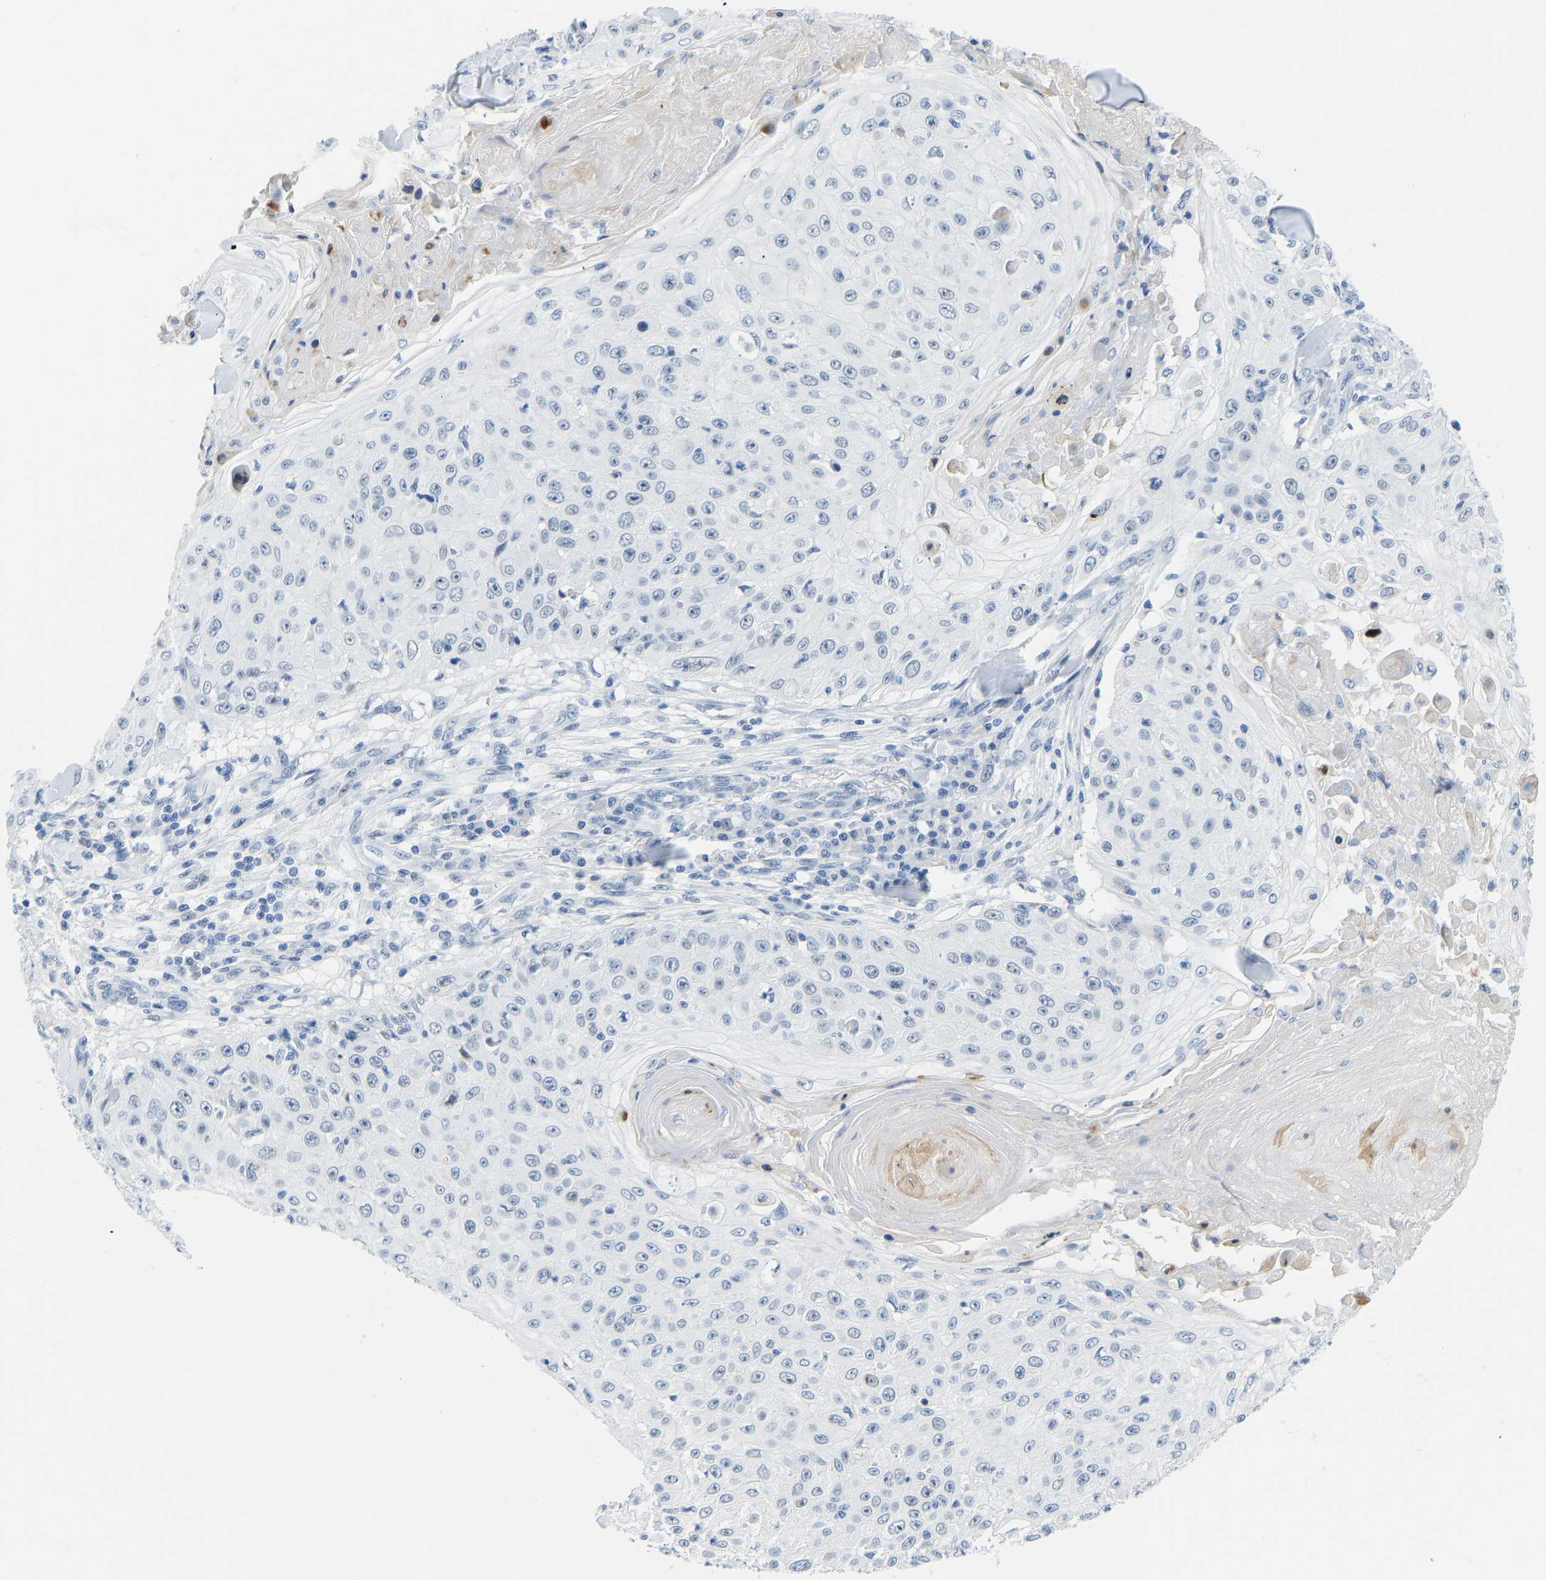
{"staining": {"intensity": "negative", "quantity": "none", "location": "none"}, "tissue": "skin cancer", "cell_type": "Tumor cells", "image_type": "cancer", "snomed": [{"axis": "morphology", "description": "Squamous cell carcinoma, NOS"}, {"axis": "topography", "description": "Skin"}], "caption": "Photomicrograph shows no protein staining in tumor cells of skin squamous cell carcinoma tissue. (DAB (3,3'-diaminobenzidine) immunohistochemistry, high magnification).", "gene": "TXNDC2", "patient": {"sex": "male", "age": 86}}